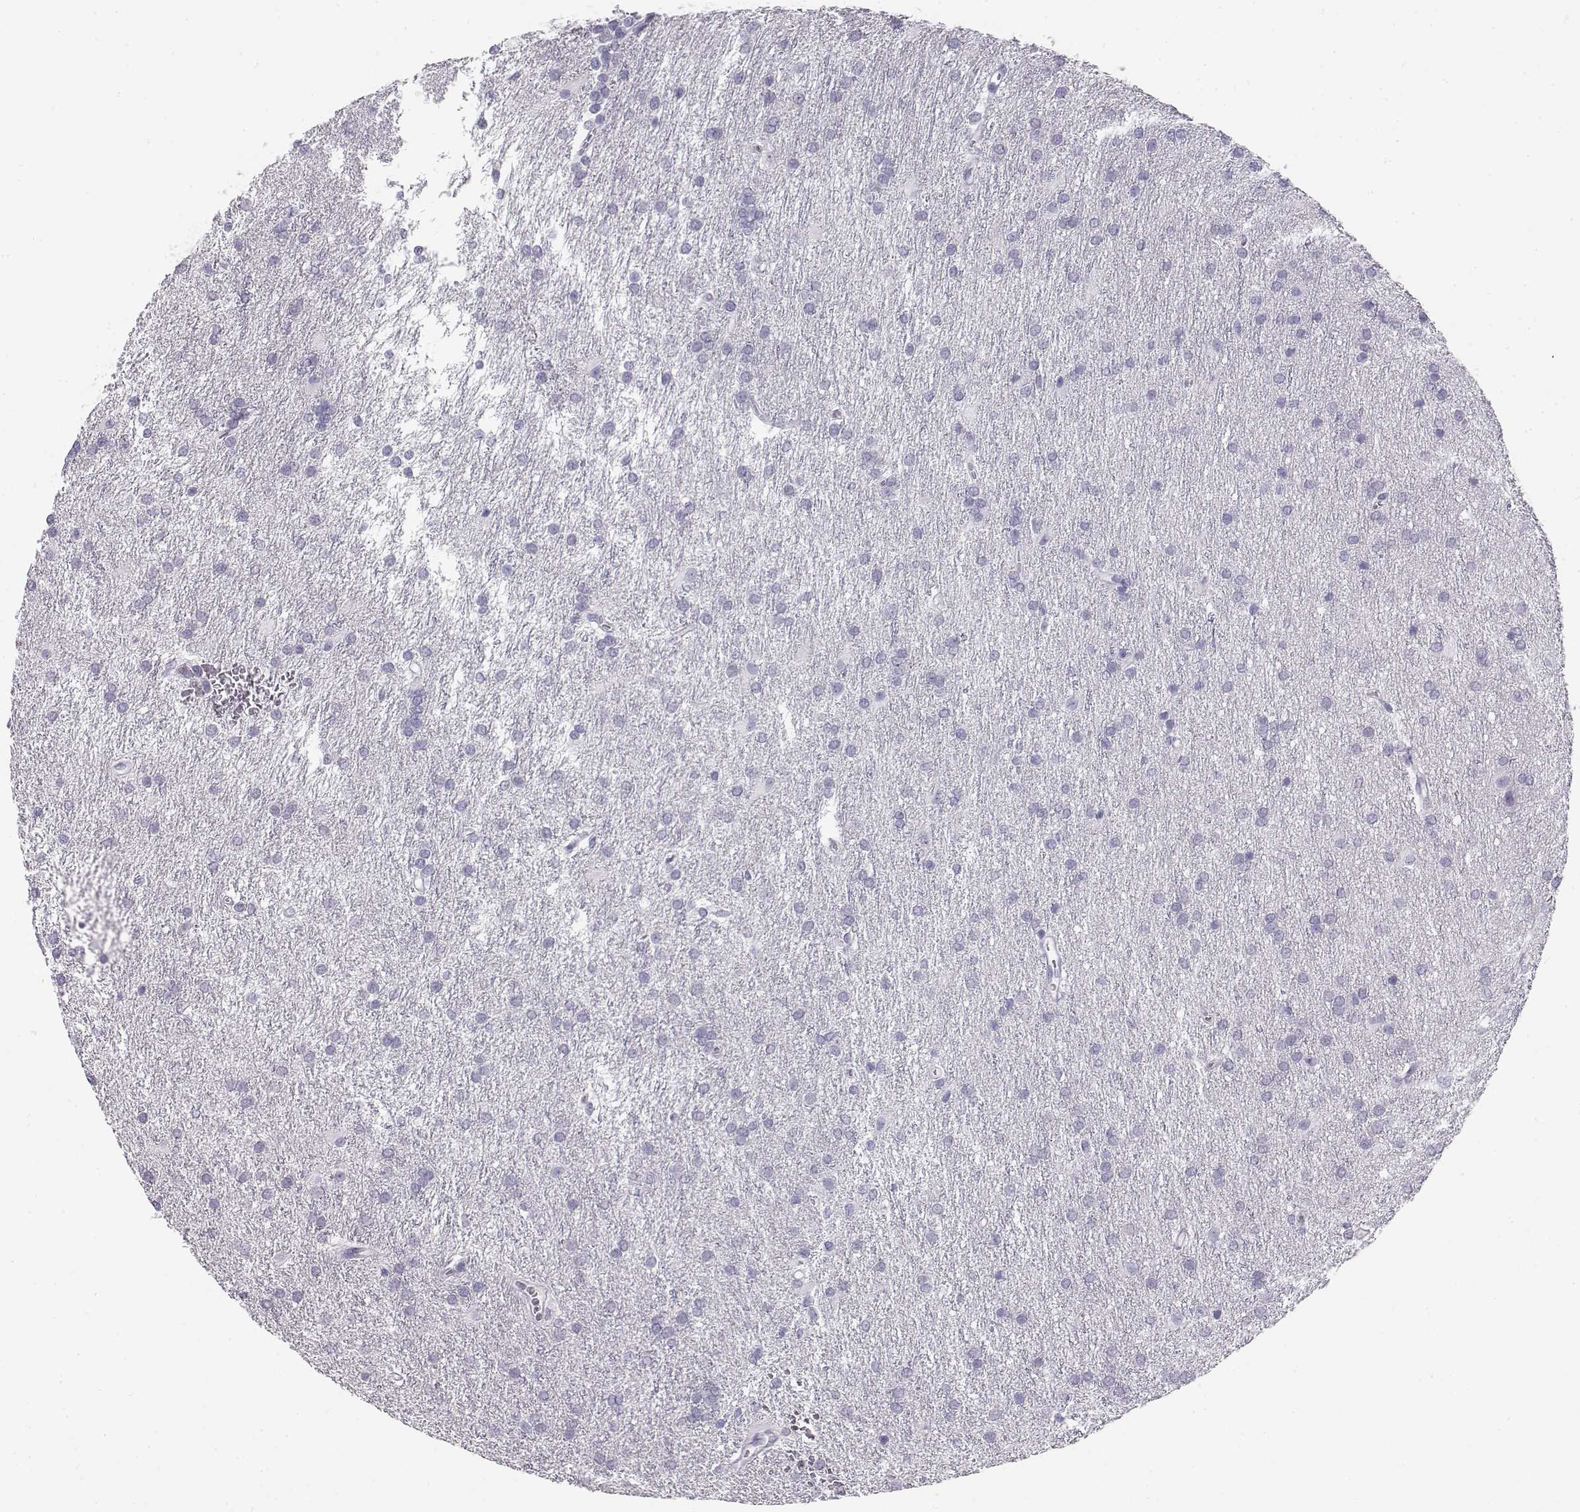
{"staining": {"intensity": "negative", "quantity": "none", "location": "none"}, "tissue": "glioma", "cell_type": "Tumor cells", "image_type": "cancer", "snomed": [{"axis": "morphology", "description": "Glioma, malignant, Low grade"}, {"axis": "topography", "description": "Brain"}], "caption": "Immunohistochemical staining of human malignant glioma (low-grade) exhibits no significant positivity in tumor cells. The staining was performed using DAB to visualize the protein expression in brown, while the nuclei were stained in blue with hematoxylin (Magnification: 20x).", "gene": "NUTM1", "patient": {"sex": "female", "age": 32}}